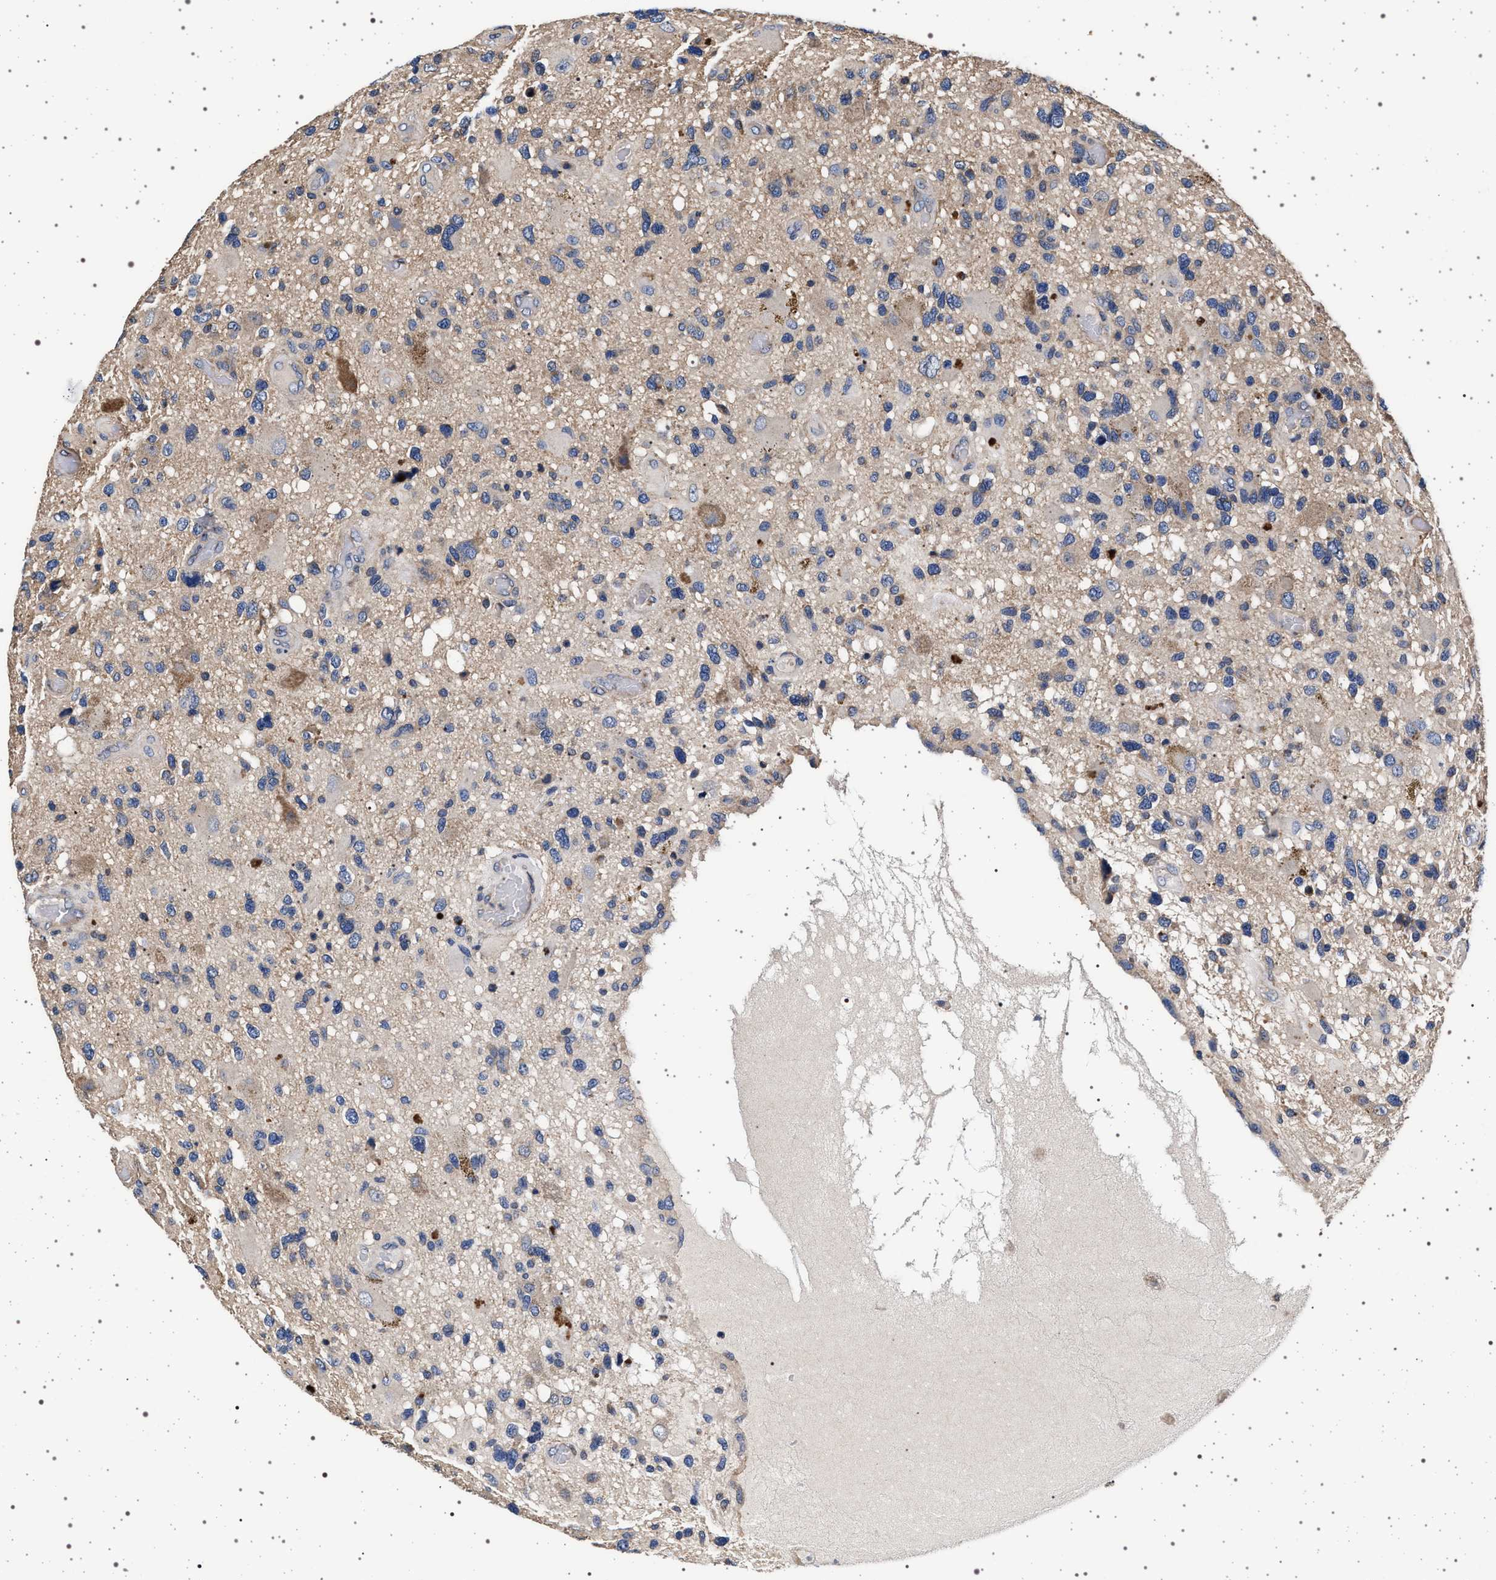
{"staining": {"intensity": "weak", "quantity": "25%-75%", "location": "cytoplasmic/membranous"}, "tissue": "glioma", "cell_type": "Tumor cells", "image_type": "cancer", "snomed": [{"axis": "morphology", "description": "Glioma, malignant, High grade"}, {"axis": "topography", "description": "Brain"}], "caption": "DAB immunohistochemical staining of human malignant high-grade glioma exhibits weak cytoplasmic/membranous protein staining in about 25%-75% of tumor cells. Using DAB (brown) and hematoxylin (blue) stains, captured at high magnification using brightfield microscopy.", "gene": "MAP3K2", "patient": {"sex": "male", "age": 33}}